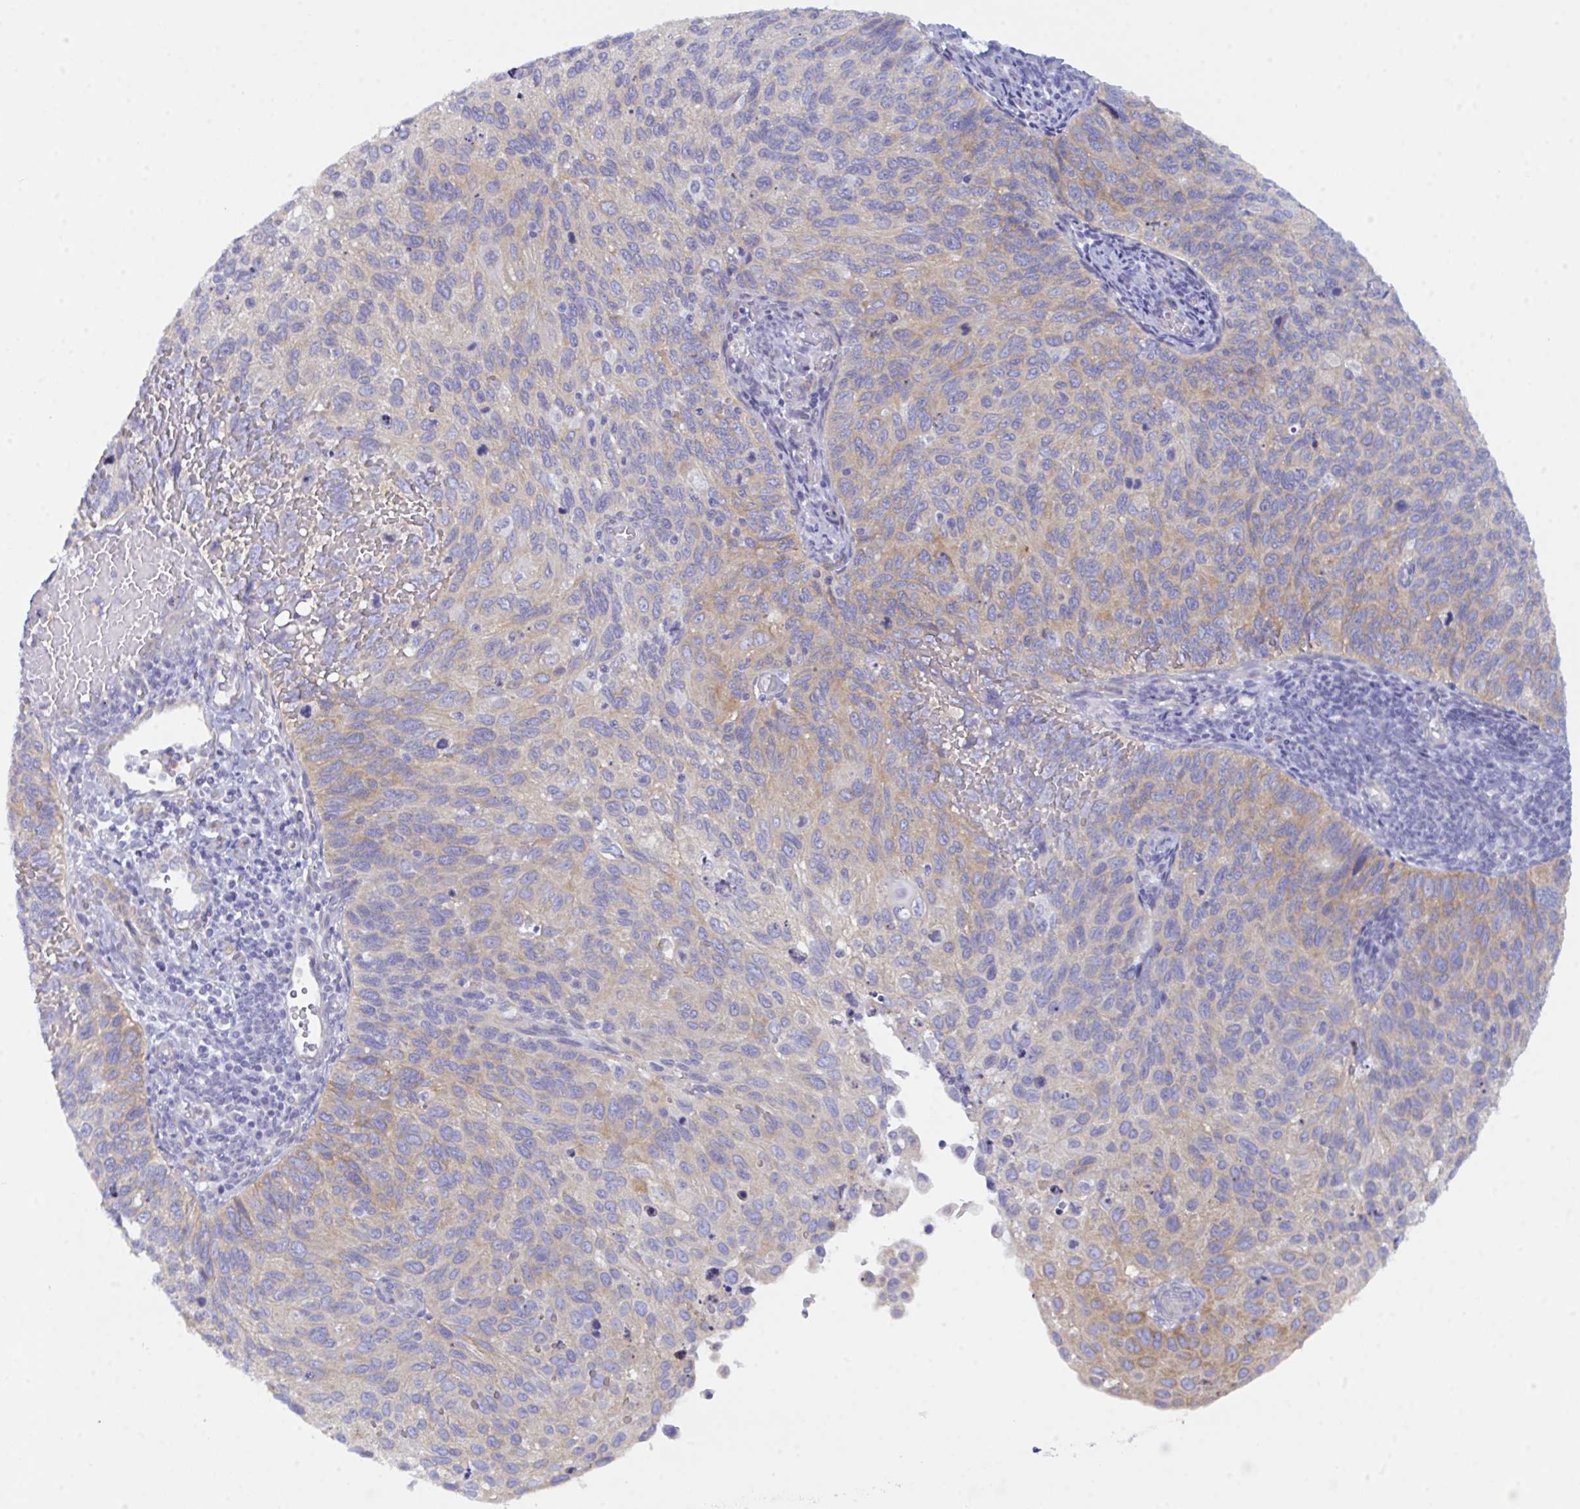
{"staining": {"intensity": "moderate", "quantity": "25%-75%", "location": "cytoplasmic/membranous"}, "tissue": "cervical cancer", "cell_type": "Tumor cells", "image_type": "cancer", "snomed": [{"axis": "morphology", "description": "Squamous cell carcinoma, NOS"}, {"axis": "topography", "description": "Cervix"}], "caption": "Immunohistochemistry (IHC) staining of cervical cancer (squamous cell carcinoma), which reveals medium levels of moderate cytoplasmic/membranous expression in approximately 25%-75% of tumor cells indicating moderate cytoplasmic/membranous protein expression. The staining was performed using DAB (brown) for protein detection and nuclei were counterstained in hematoxylin (blue).", "gene": "CEP170B", "patient": {"sex": "female", "age": 70}}